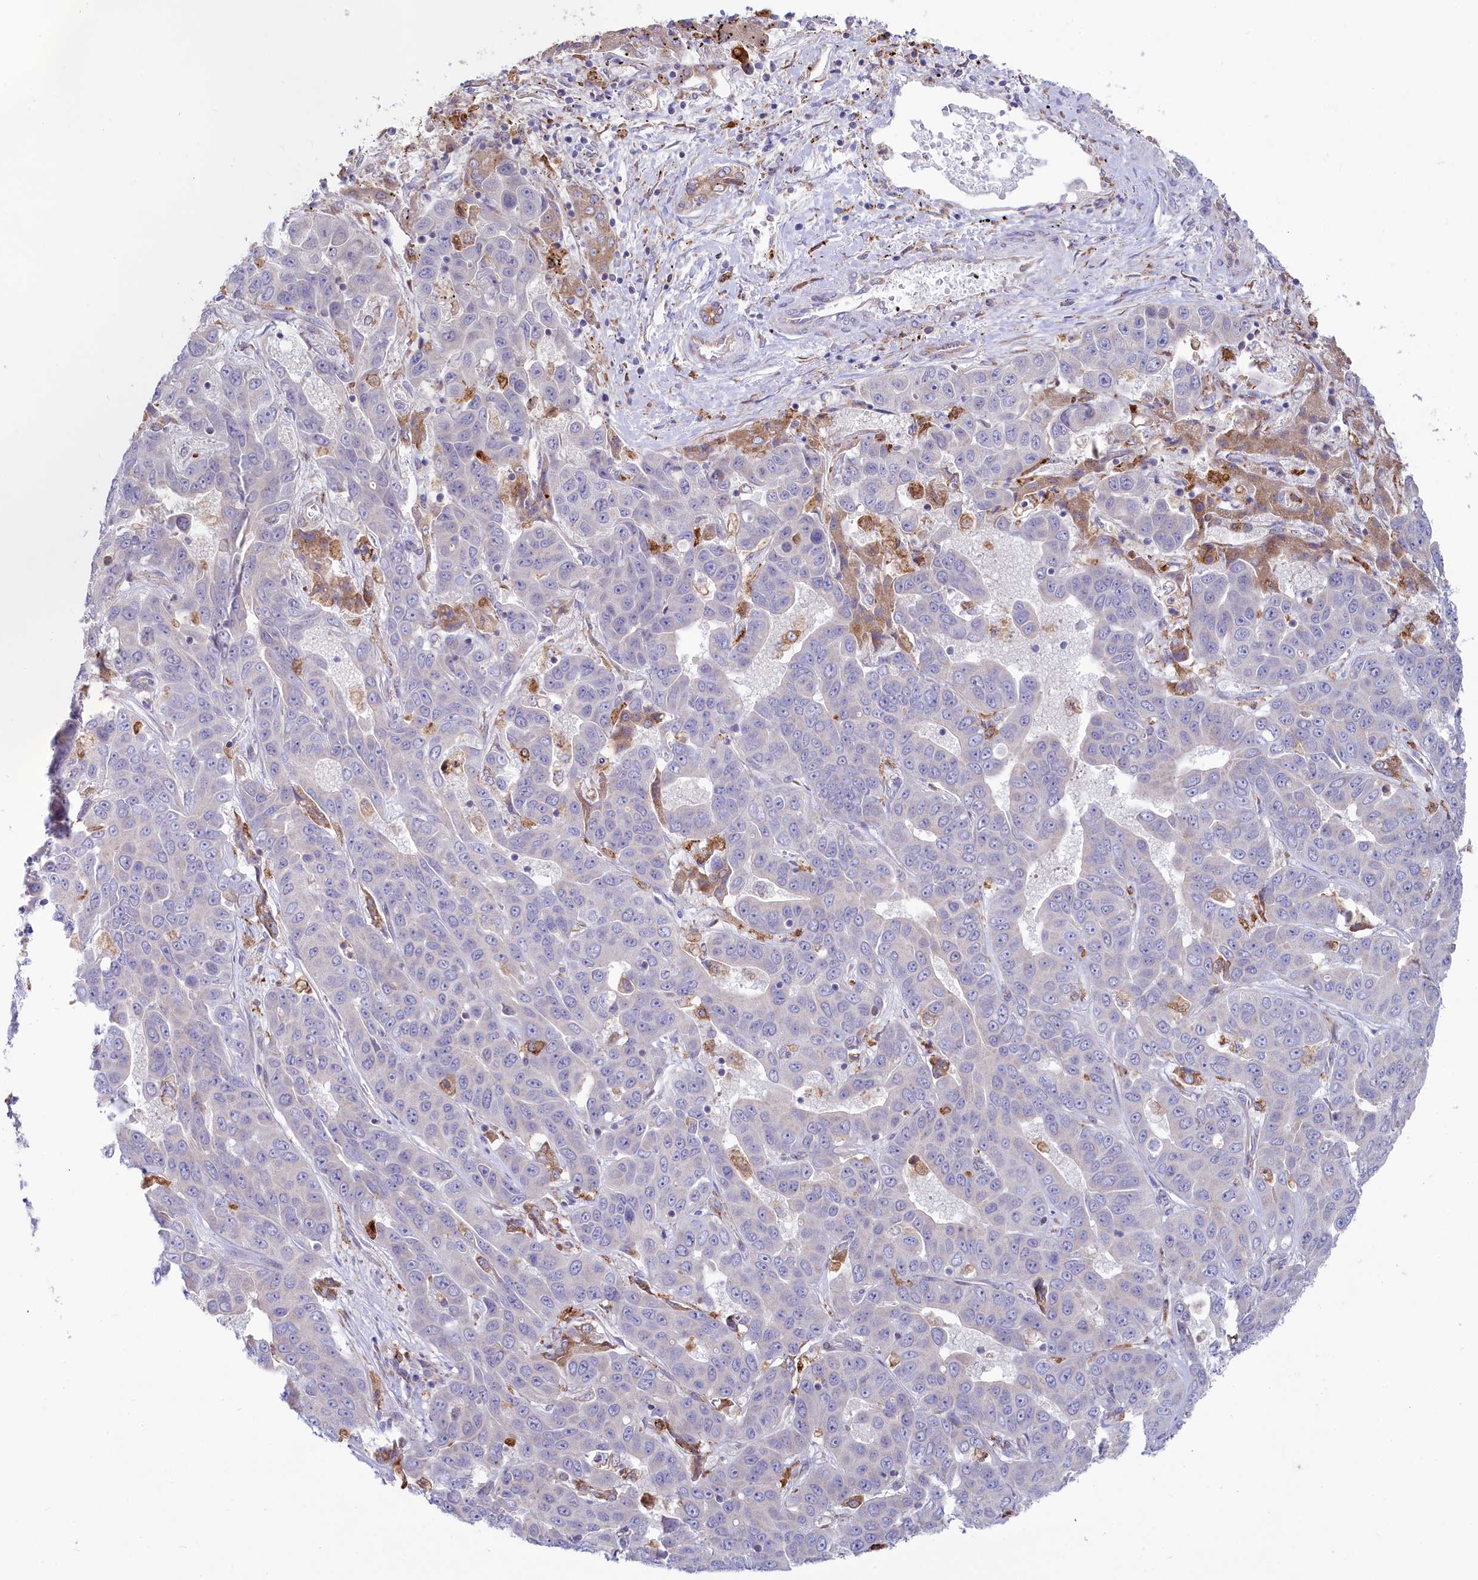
{"staining": {"intensity": "negative", "quantity": "none", "location": "none"}, "tissue": "liver cancer", "cell_type": "Tumor cells", "image_type": "cancer", "snomed": [{"axis": "morphology", "description": "Cholangiocarcinoma"}, {"axis": "topography", "description": "Liver"}], "caption": "There is no significant positivity in tumor cells of cholangiocarcinoma (liver).", "gene": "CHID1", "patient": {"sex": "female", "age": 52}}